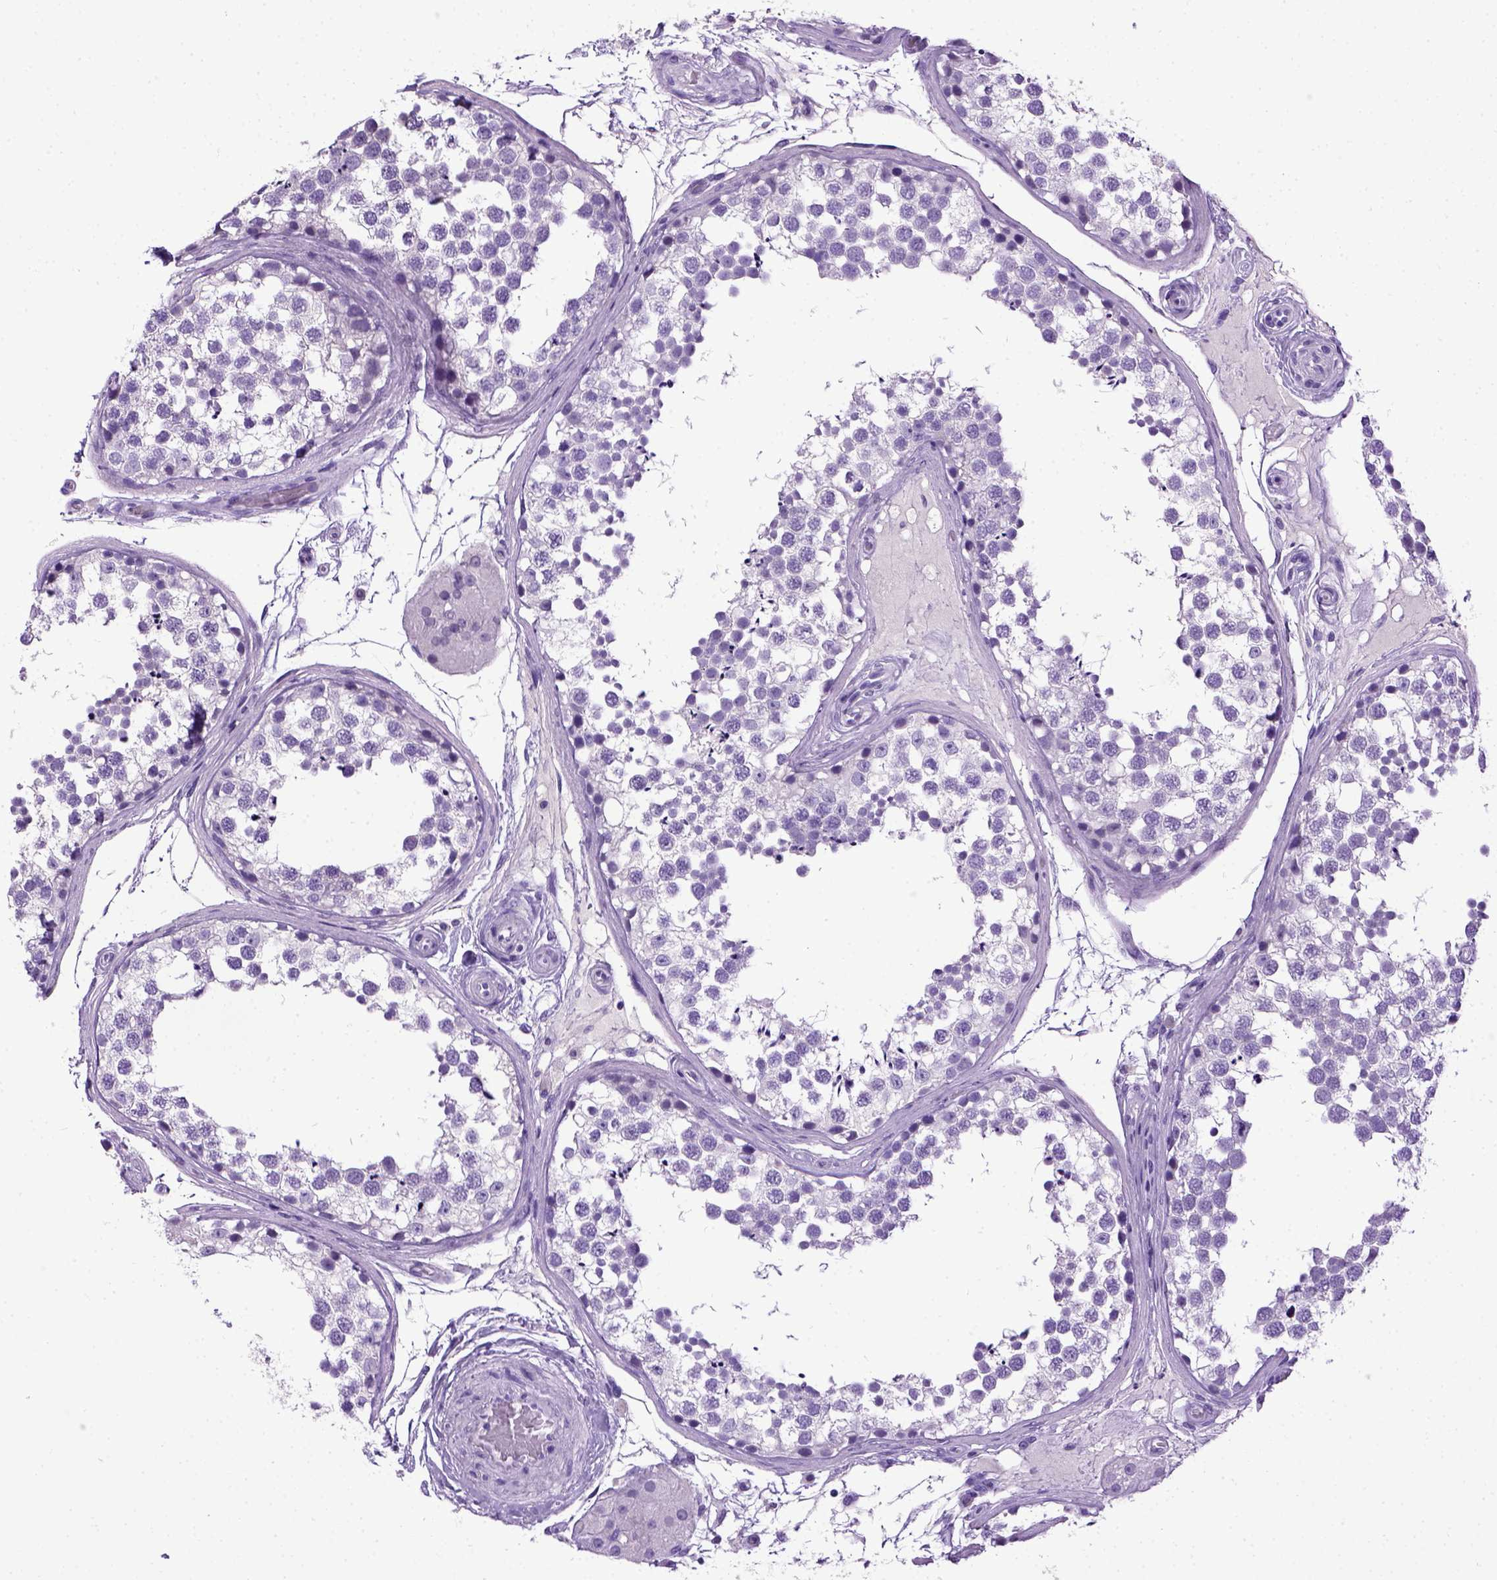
{"staining": {"intensity": "negative", "quantity": "none", "location": "none"}, "tissue": "testis", "cell_type": "Cells in seminiferous ducts", "image_type": "normal", "snomed": [{"axis": "morphology", "description": "Normal tissue, NOS"}, {"axis": "morphology", "description": "Seminoma, NOS"}, {"axis": "topography", "description": "Testis"}], "caption": "A high-resolution micrograph shows IHC staining of benign testis, which reveals no significant staining in cells in seminiferous ducts. (Brightfield microscopy of DAB (3,3'-diaminobenzidine) immunohistochemistry at high magnification).", "gene": "CDH1", "patient": {"sex": "male", "age": 65}}